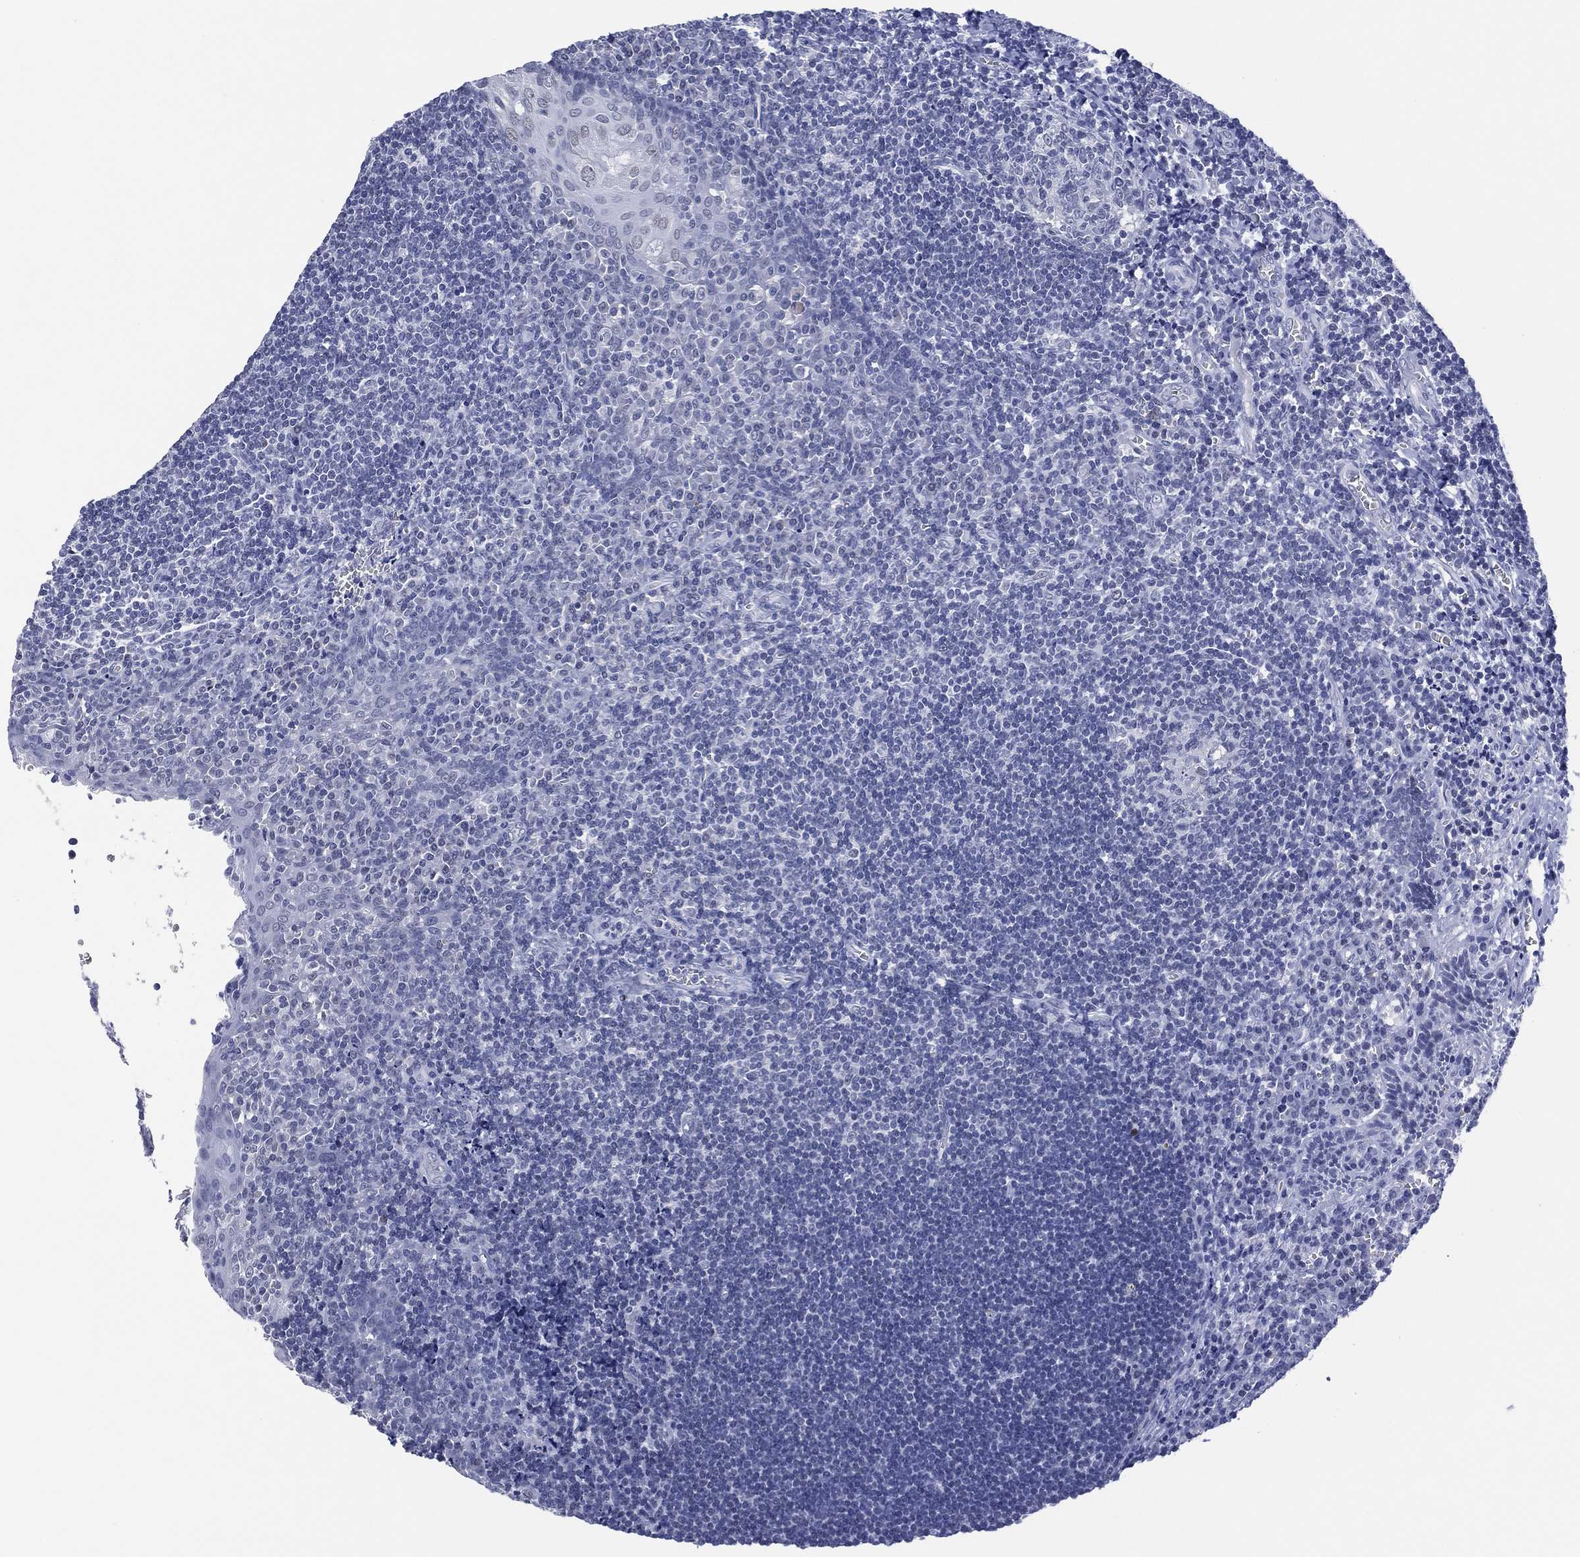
{"staining": {"intensity": "negative", "quantity": "none", "location": "none"}, "tissue": "tonsil", "cell_type": "Germinal center cells", "image_type": "normal", "snomed": [{"axis": "morphology", "description": "Normal tissue, NOS"}, {"axis": "morphology", "description": "Inflammation, NOS"}, {"axis": "topography", "description": "Tonsil"}], "caption": "Germinal center cells show no significant positivity in normal tonsil.", "gene": "UTF1", "patient": {"sex": "female", "age": 31}}